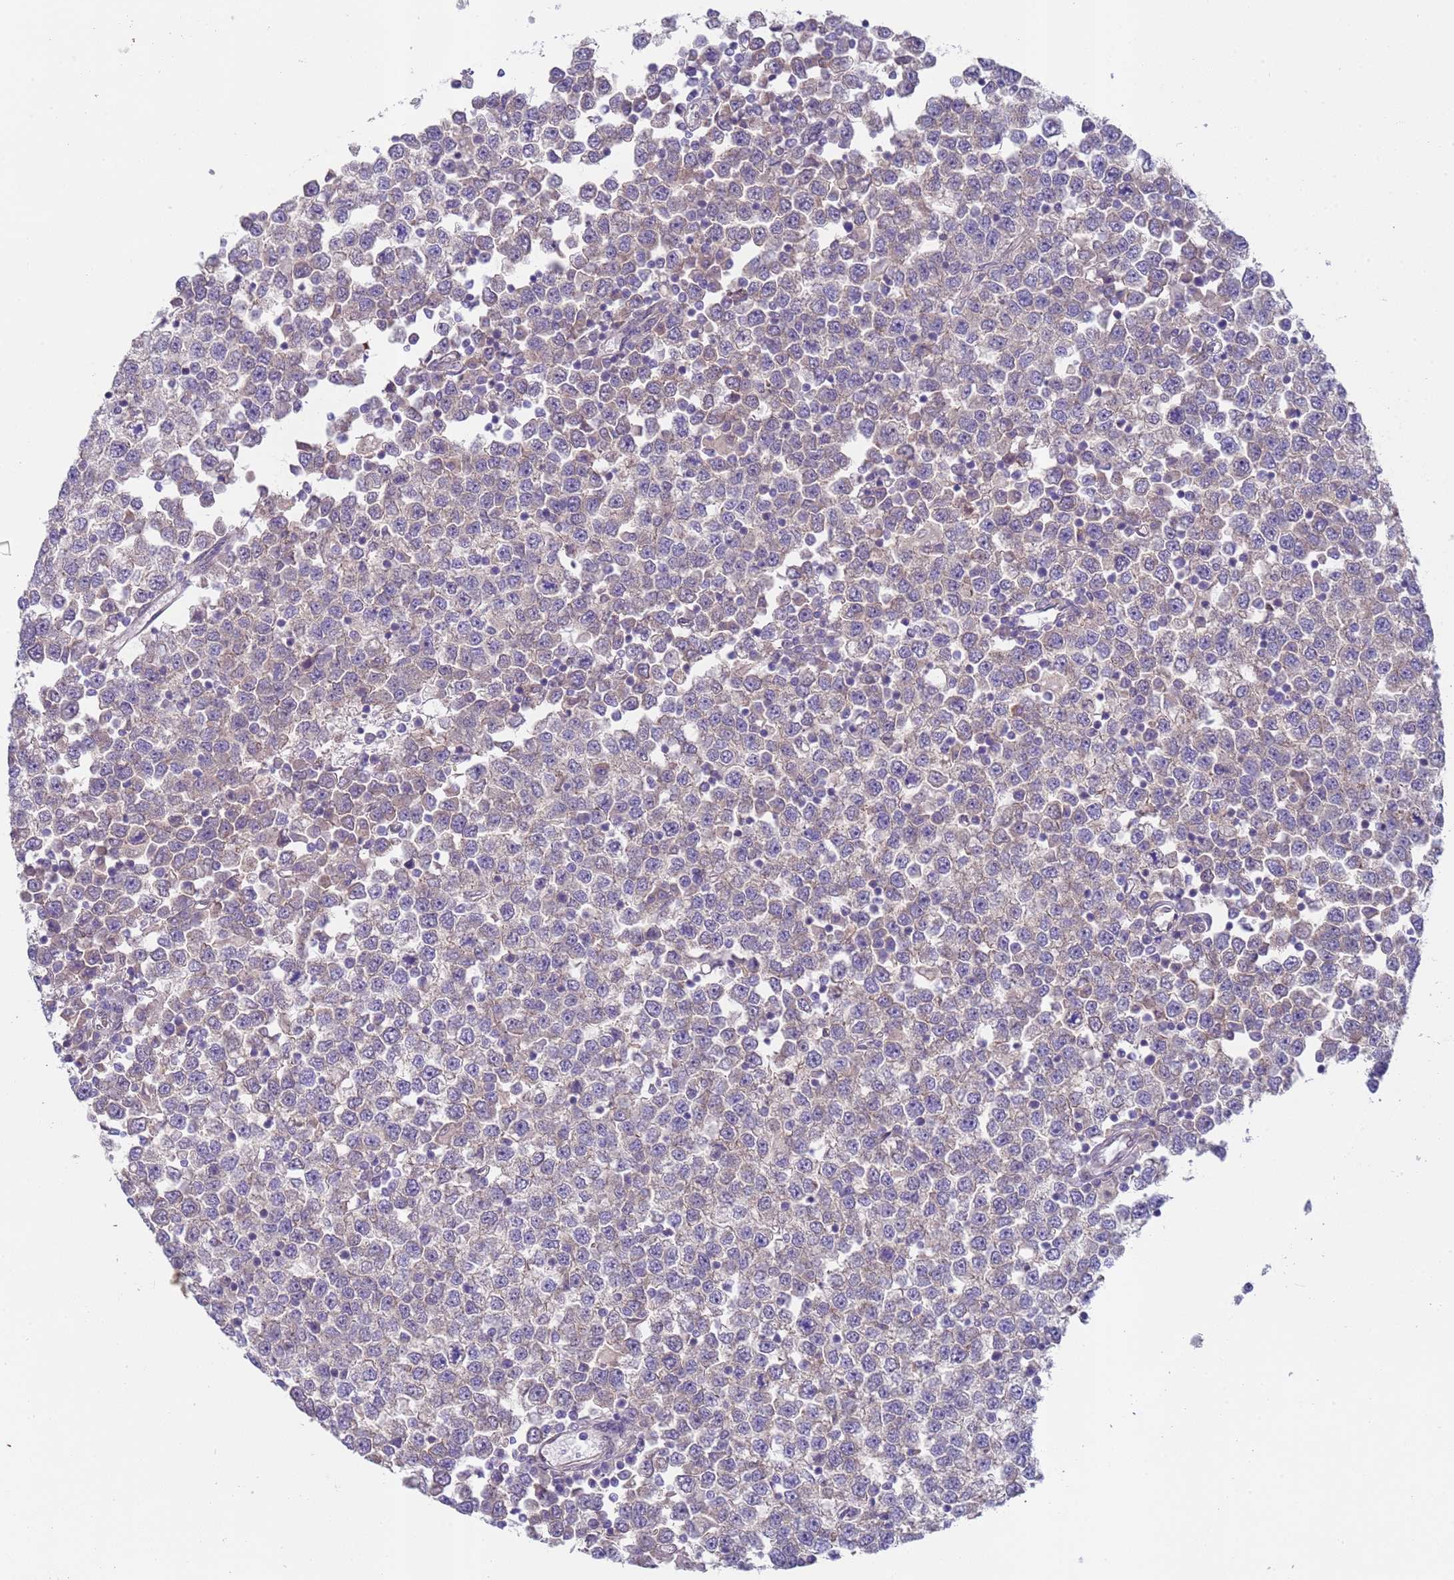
{"staining": {"intensity": "negative", "quantity": "none", "location": "none"}, "tissue": "testis cancer", "cell_type": "Tumor cells", "image_type": "cancer", "snomed": [{"axis": "morphology", "description": "Seminoma, NOS"}, {"axis": "topography", "description": "Testis"}], "caption": "This photomicrograph is of seminoma (testis) stained with IHC to label a protein in brown with the nuclei are counter-stained blue. There is no staining in tumor cells.", "gene": "TRMT10A", "patient": {"sex": "male", "age": 65}}